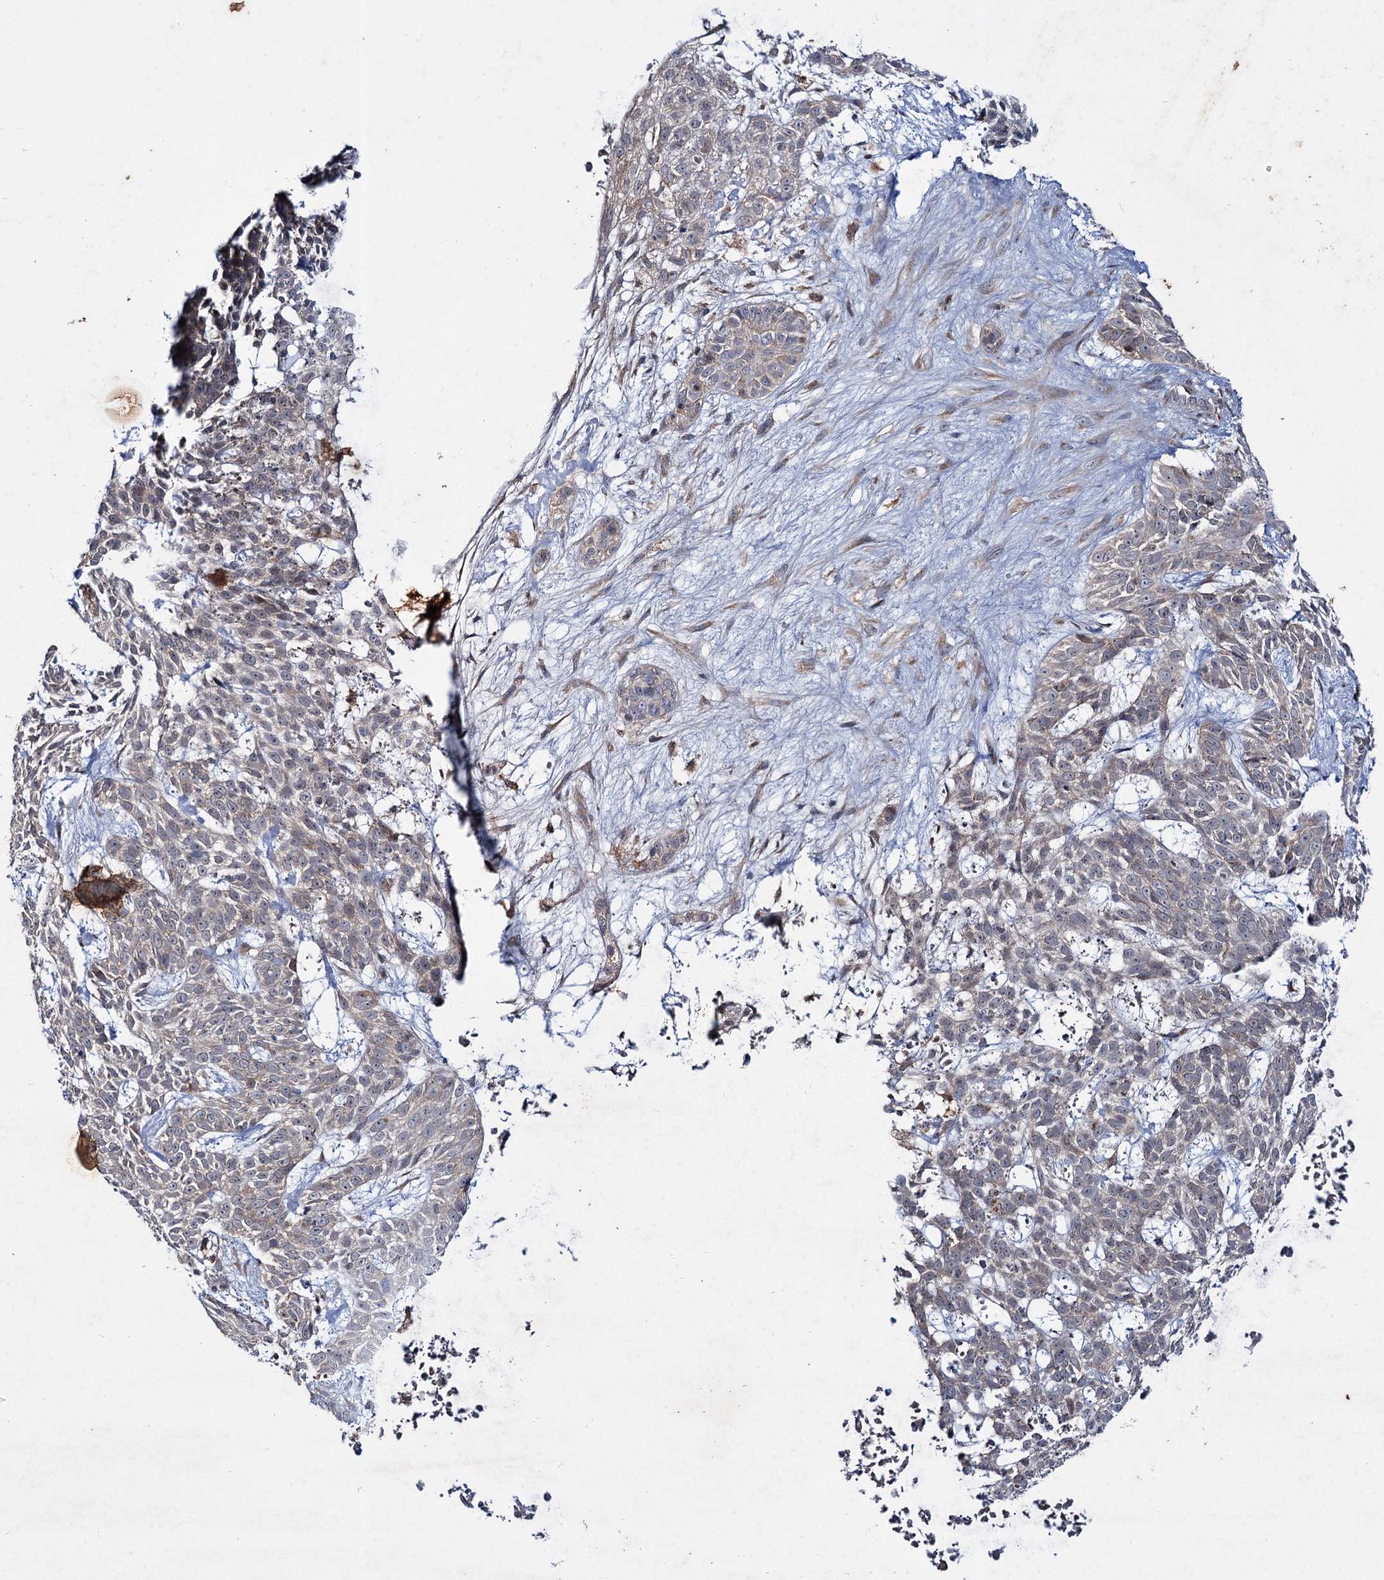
{"staining": {"intensity": "weak", "quantity": "<25%", "location": "cytoplasmic/membranous"}, "tissue": "skin cancer", "cell_type": "Tumor cells", "image_type": "cancer", "snomed": [{"axis": "morphology", "description": "Basal cell carcinoma"}, {"axis": "topography", "description": "Skin"}], "caption": "Human skin basal cell carcinoma stained for a protein using immunohistochemistry (IHC) demonstrates no positivity in tumor cells.", "gene": "PTPN3", "patient": {"sex": "male", "age": 75}}